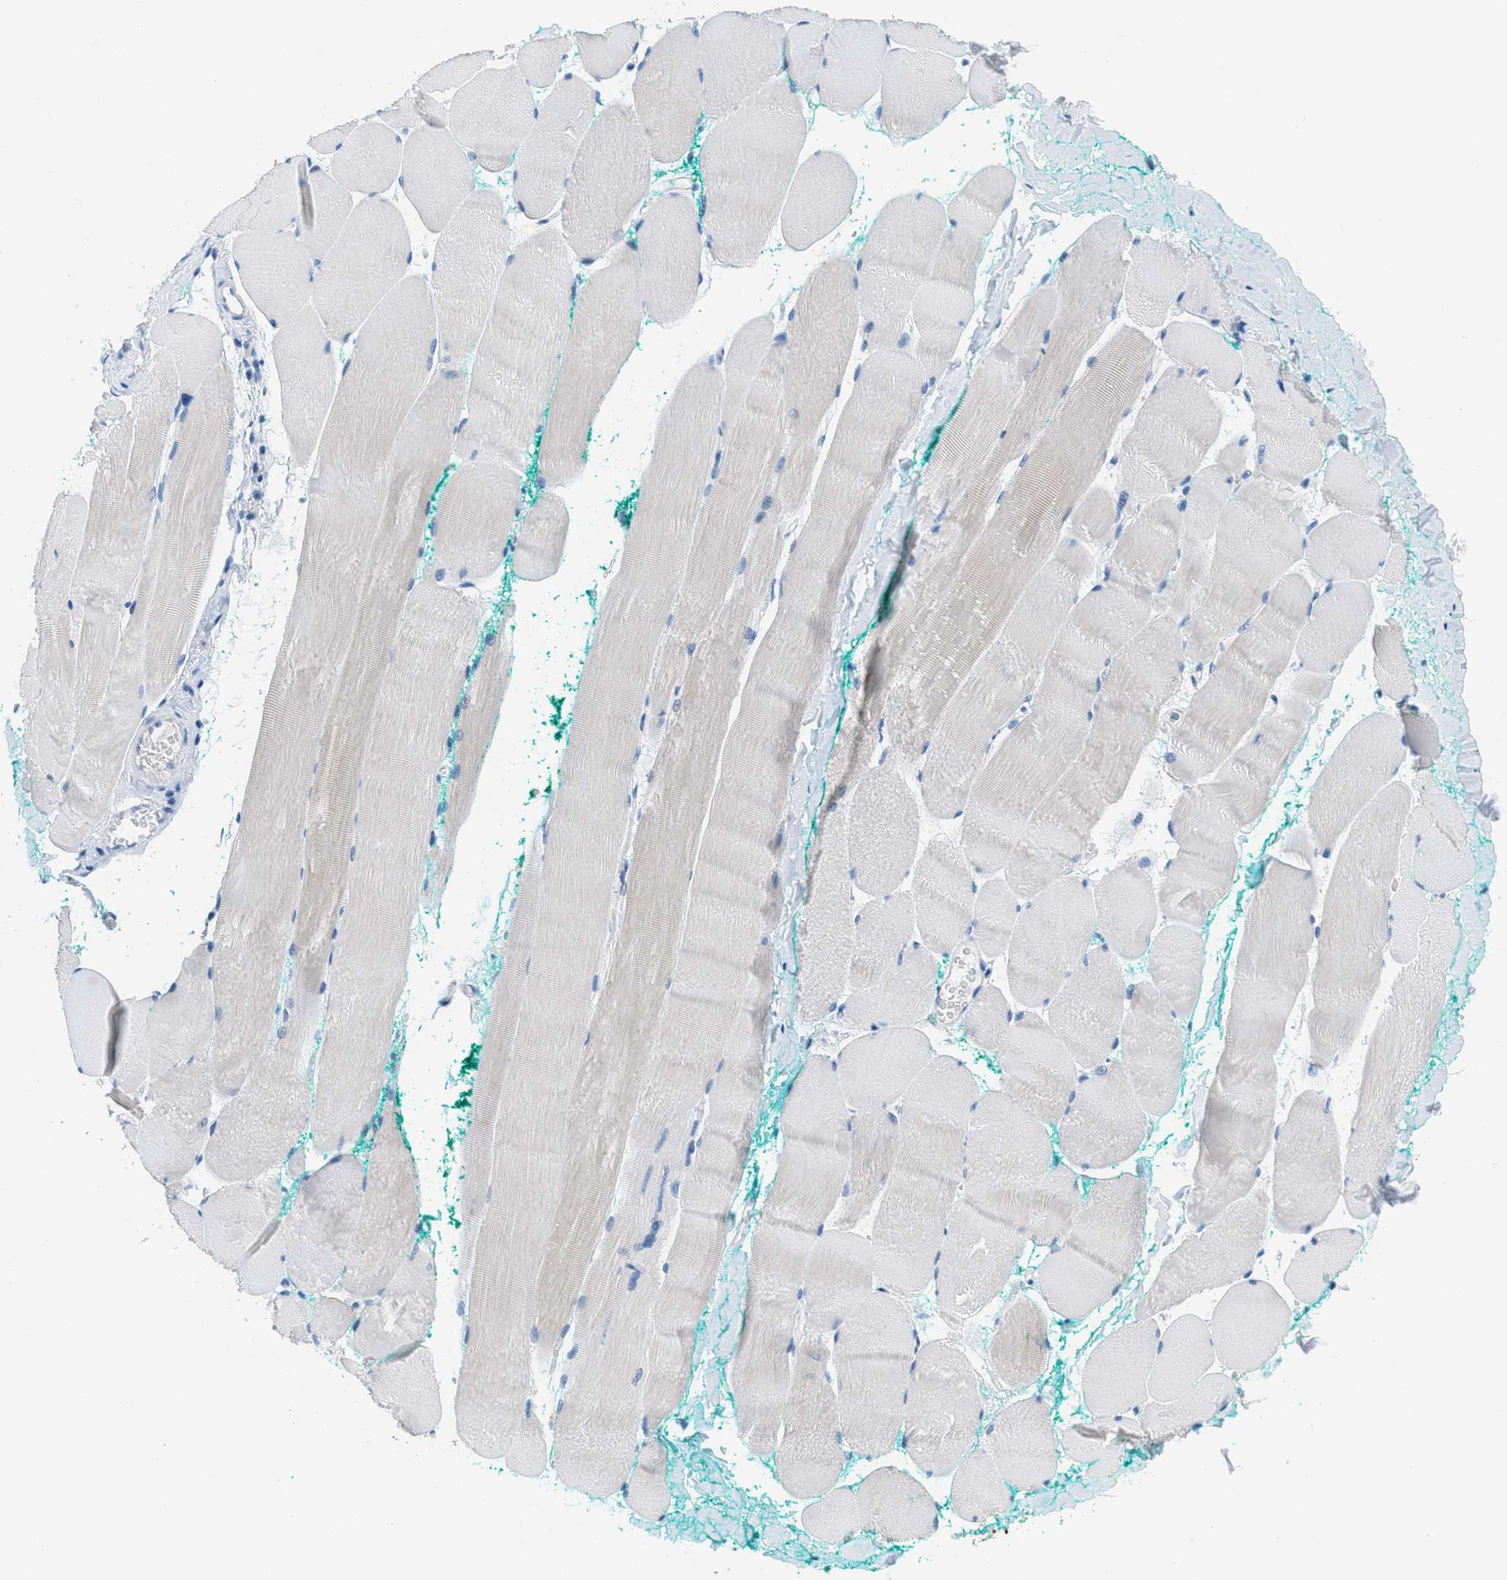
{"staining": {"intensity": "negative", "quantity": "none", "location": "none"}, "tissue": "skeletal muscle", "cell_type": "Myocytes", "image_type": "normal", "snomed": [{"axis": "morphology", "description": "Normal tissue, NOS"}, {"axis": "morphology", "description": "Squamous cell carcinoma, NOS"}, {"axis": "topography", "description": "Skeletal muscle"}], "caption": "The IHC histopathology image has no significant positivity in myocytes of skeletal muscle.", "gene": "MGARP", "patient": {"sex": "male", "age": 51}}